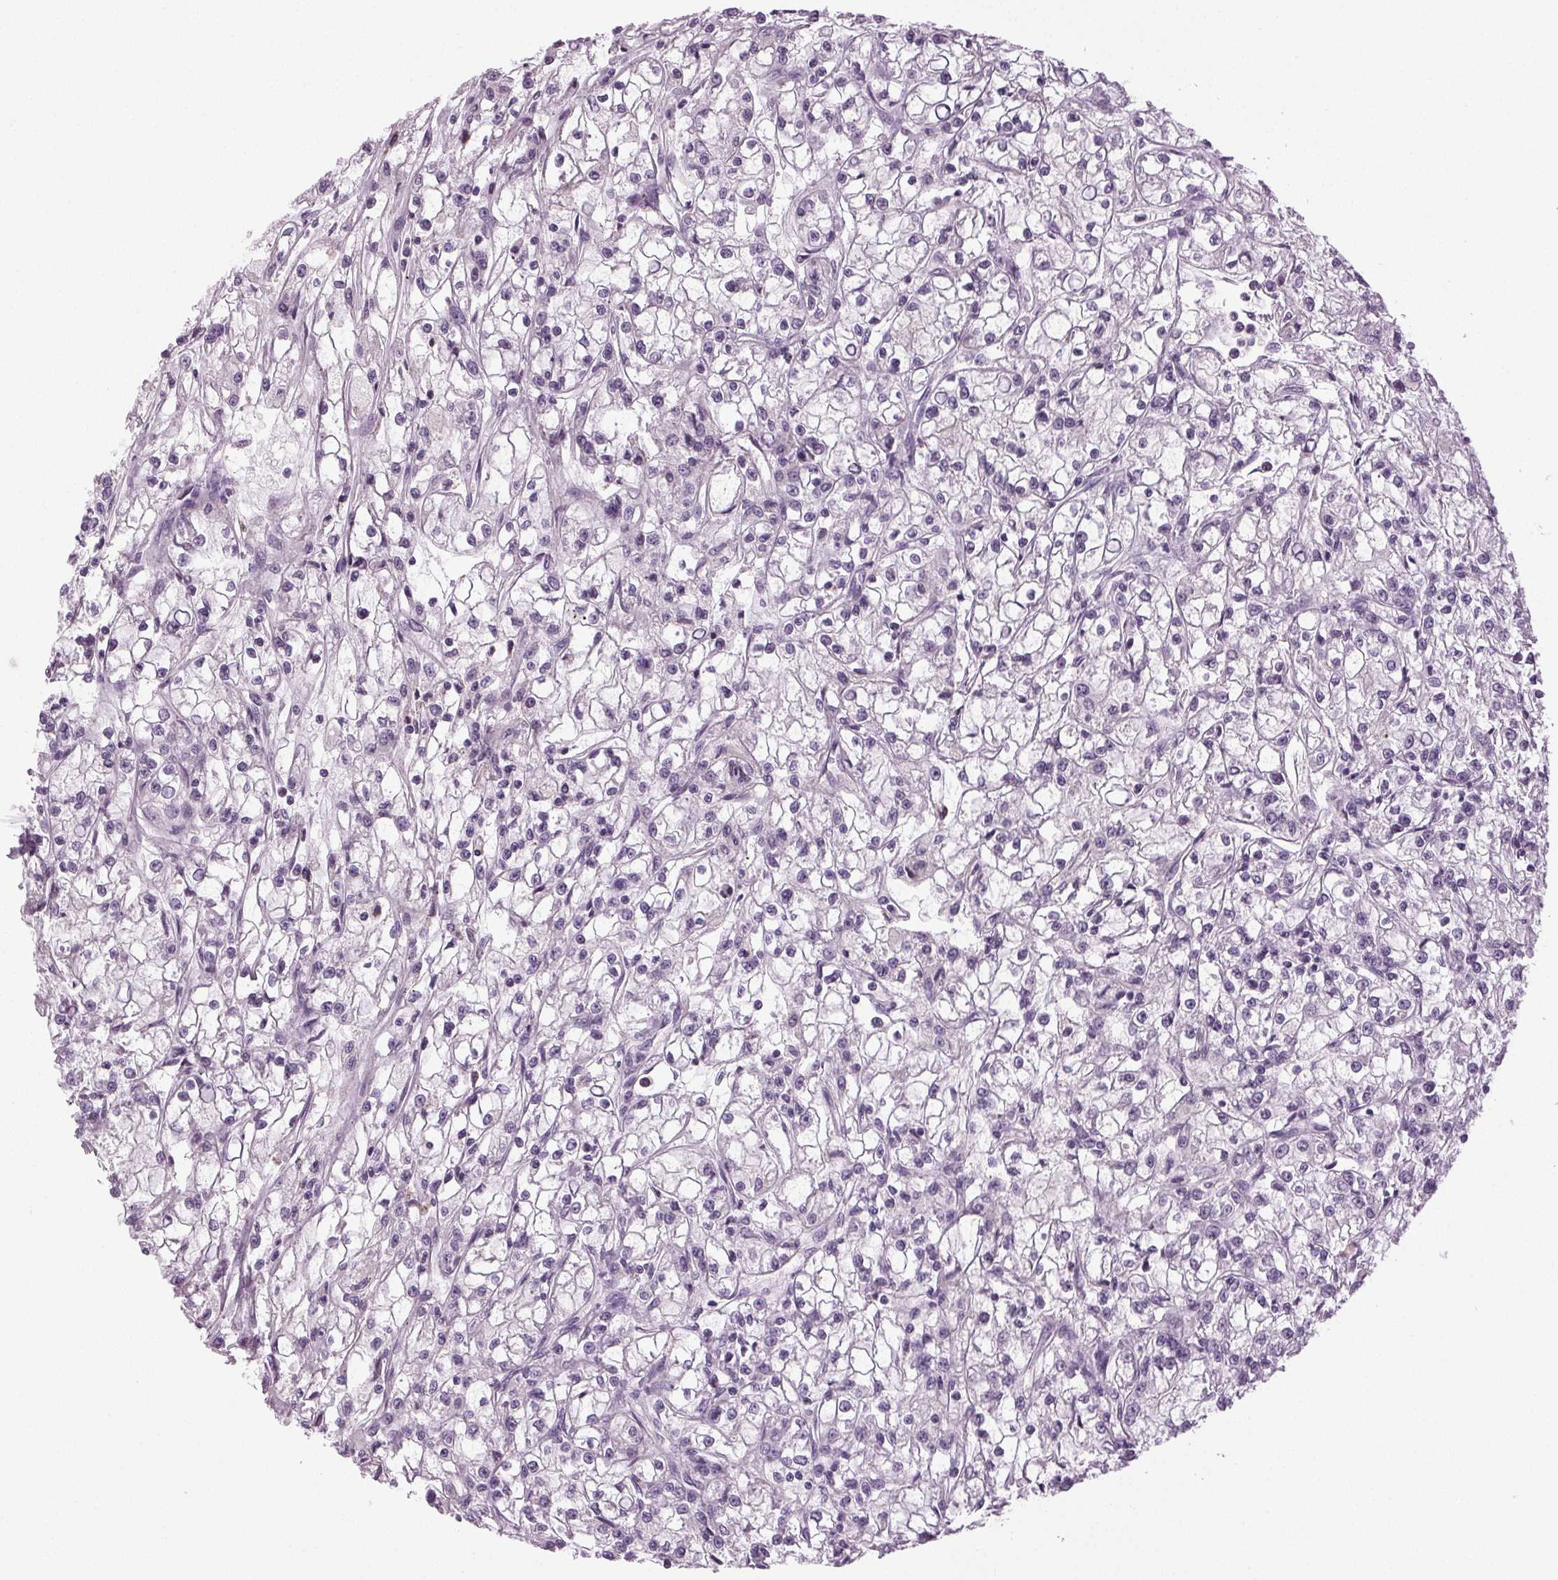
{"staining": {"intensity": "negative", "quantity": "none", "location": "none"}, "tissue": "renal cancer", "cell_type": "Tumor cells", "image_type": "cancer", "snomed": [{"axis": "morphology", "description": "Adenocarcinoma, NOS"}, {"axis": "topography", "description": "Kidney"}], "caption": "Tumor cells show no significant protein staining in renal cancer. (Brightfield microscopy of DAB (3,3'-diaminobenzidine) IHC at high magnification).", "gene": "DNAH12", "patient": {"sex": "female", "age": 59}}